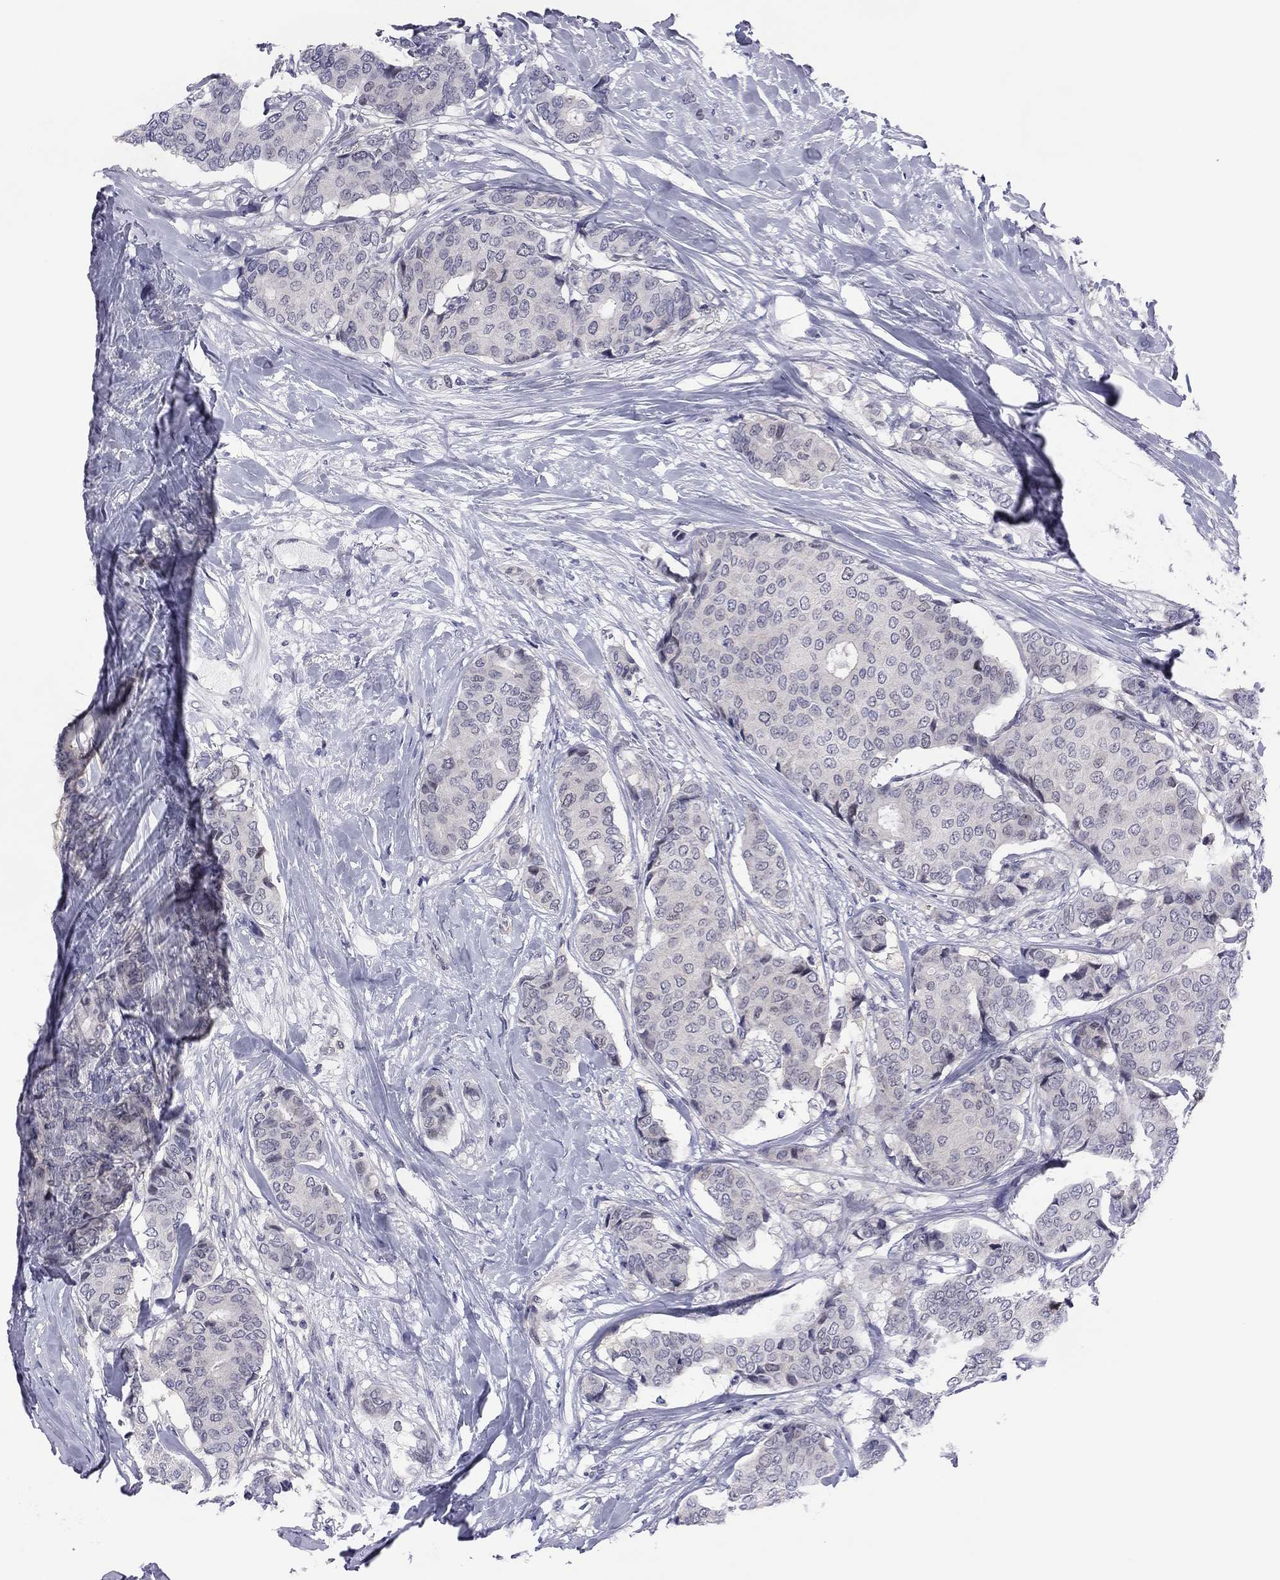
{"staining": {"intensity": "negative", "quantity": "none", "location": "none"}, "tissue": "breast cancer", "cell_type": "Tumor cells", "image_type": "cancer", "snomed": [{"axis": "morphology", "description": "Duct carcinoma"}, {"axis": "topography", "description": "Breast"}], "caption": "DAB immunohistochemical staining of breast cancer (intraductal carcinoma) shows no significant staining in tumor cells.", "gene": "POU5F2", "patient": {"sex": "female", "age": 75}}